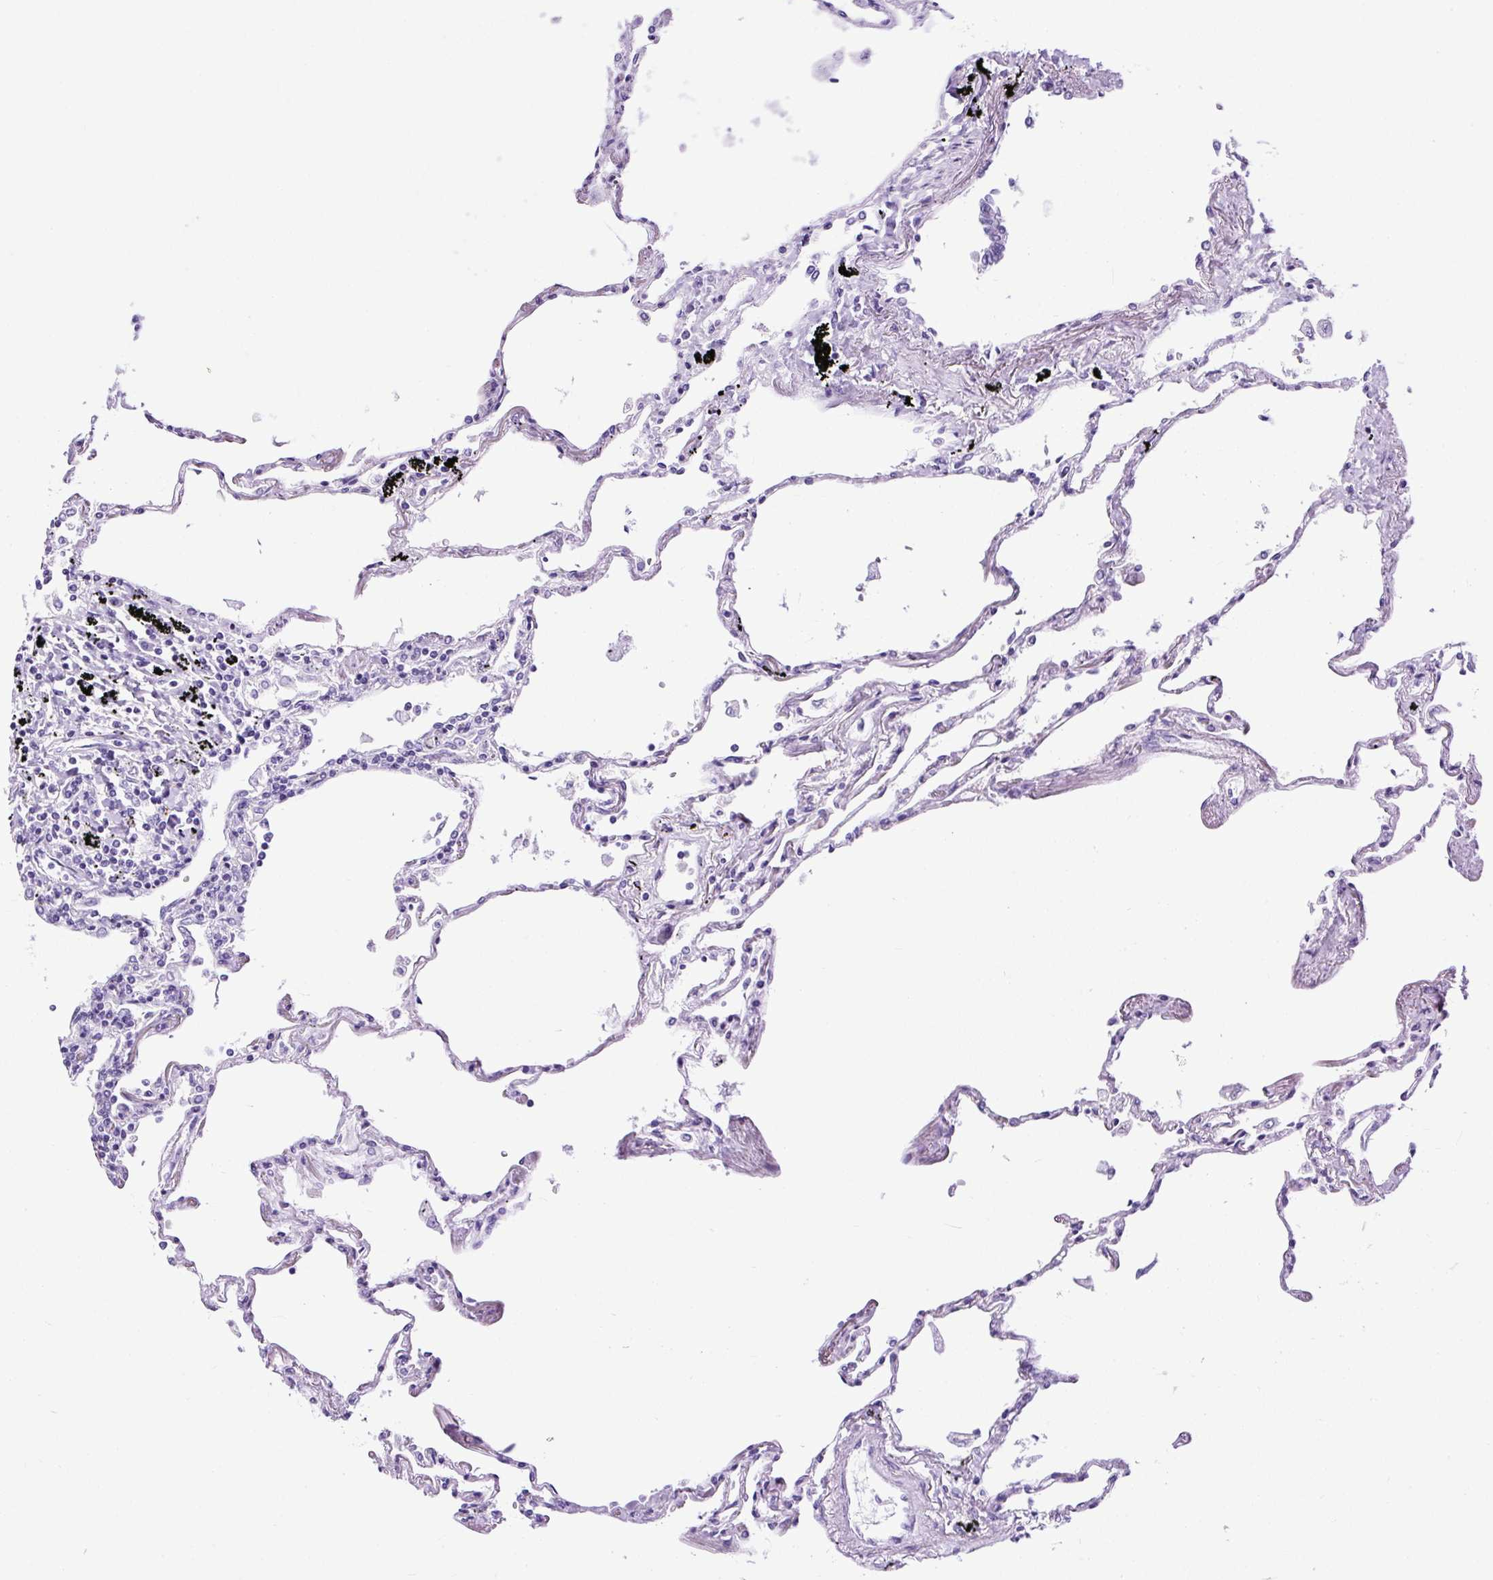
{"staining": {"intensity": "negative", "quantity": "none", "location": "none"}, "tissue": "lung", "cell_type": "Alveolar cells", "image_type": "normal", "snomed": [{"axis": "morphology", "description": "Normal tissue, NOS"}, {"axis": "topography", "description": "Lung"}], "caption": "Image shows no significant protein staining in alveolar cells of normal lung.", "gene": "PDIA2", "patient": {"sex": "female", "age": 67}}